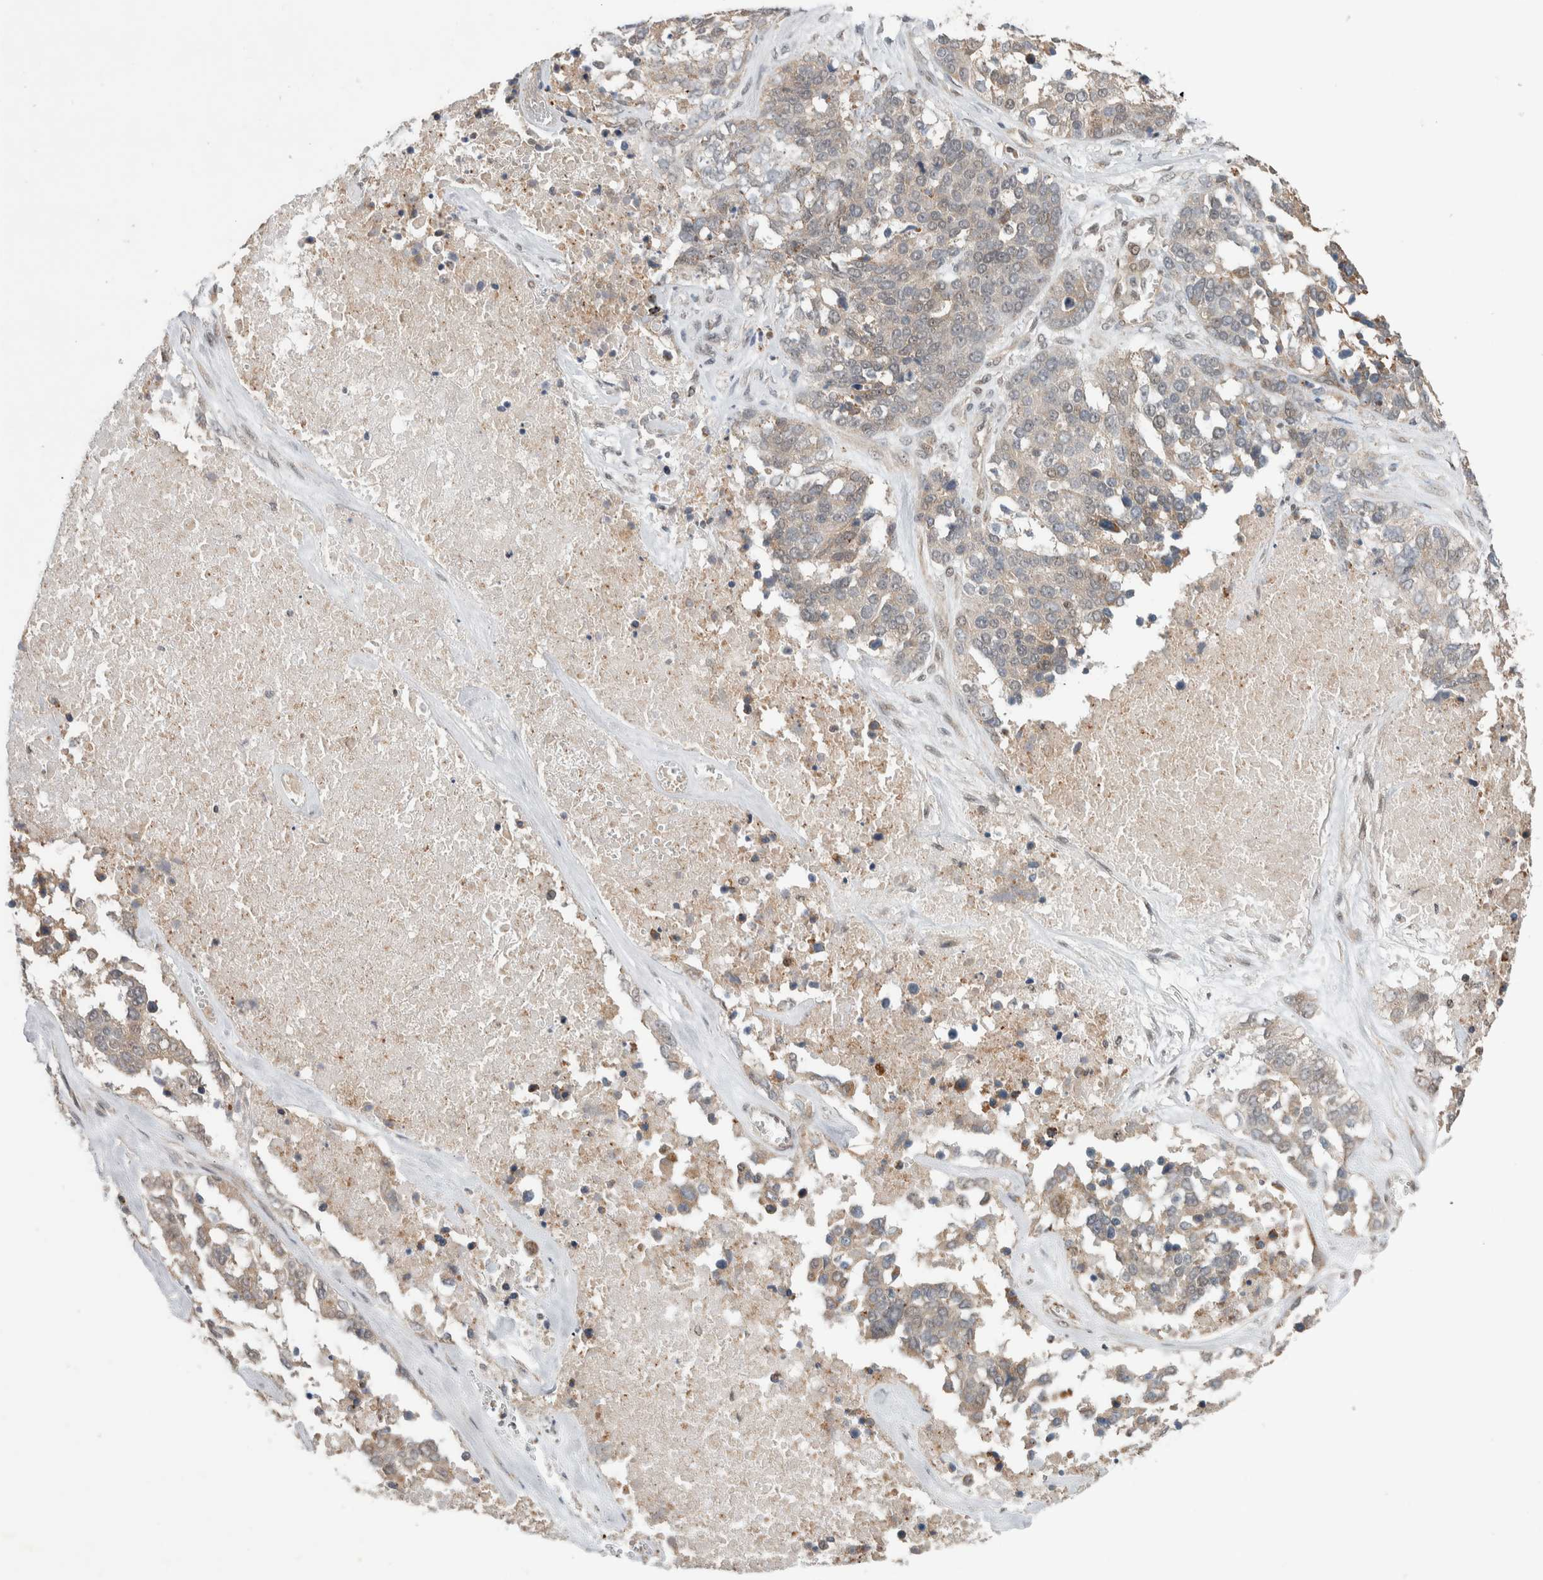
{"staining": {"intensity": "weak", "quantity": "<25%", "location": "cytoplasmic/membranous"}, "tissue": "ovarian cancer", "cell_type": "Tumor cells", "image_type": "cancer", "snomed": [{"axis": "morphology", "description": "Cystadenocarcinoma, serous, NOS"}, {"axis": "topography", "description": "Ovary"}], "caption": "A histopathology image of human serous cystadenocarcinoma (ovarian) is negative for staining in tumor cells.", "gene": "DEPTOR", "patient": {"sex": "female", "age": 44}}